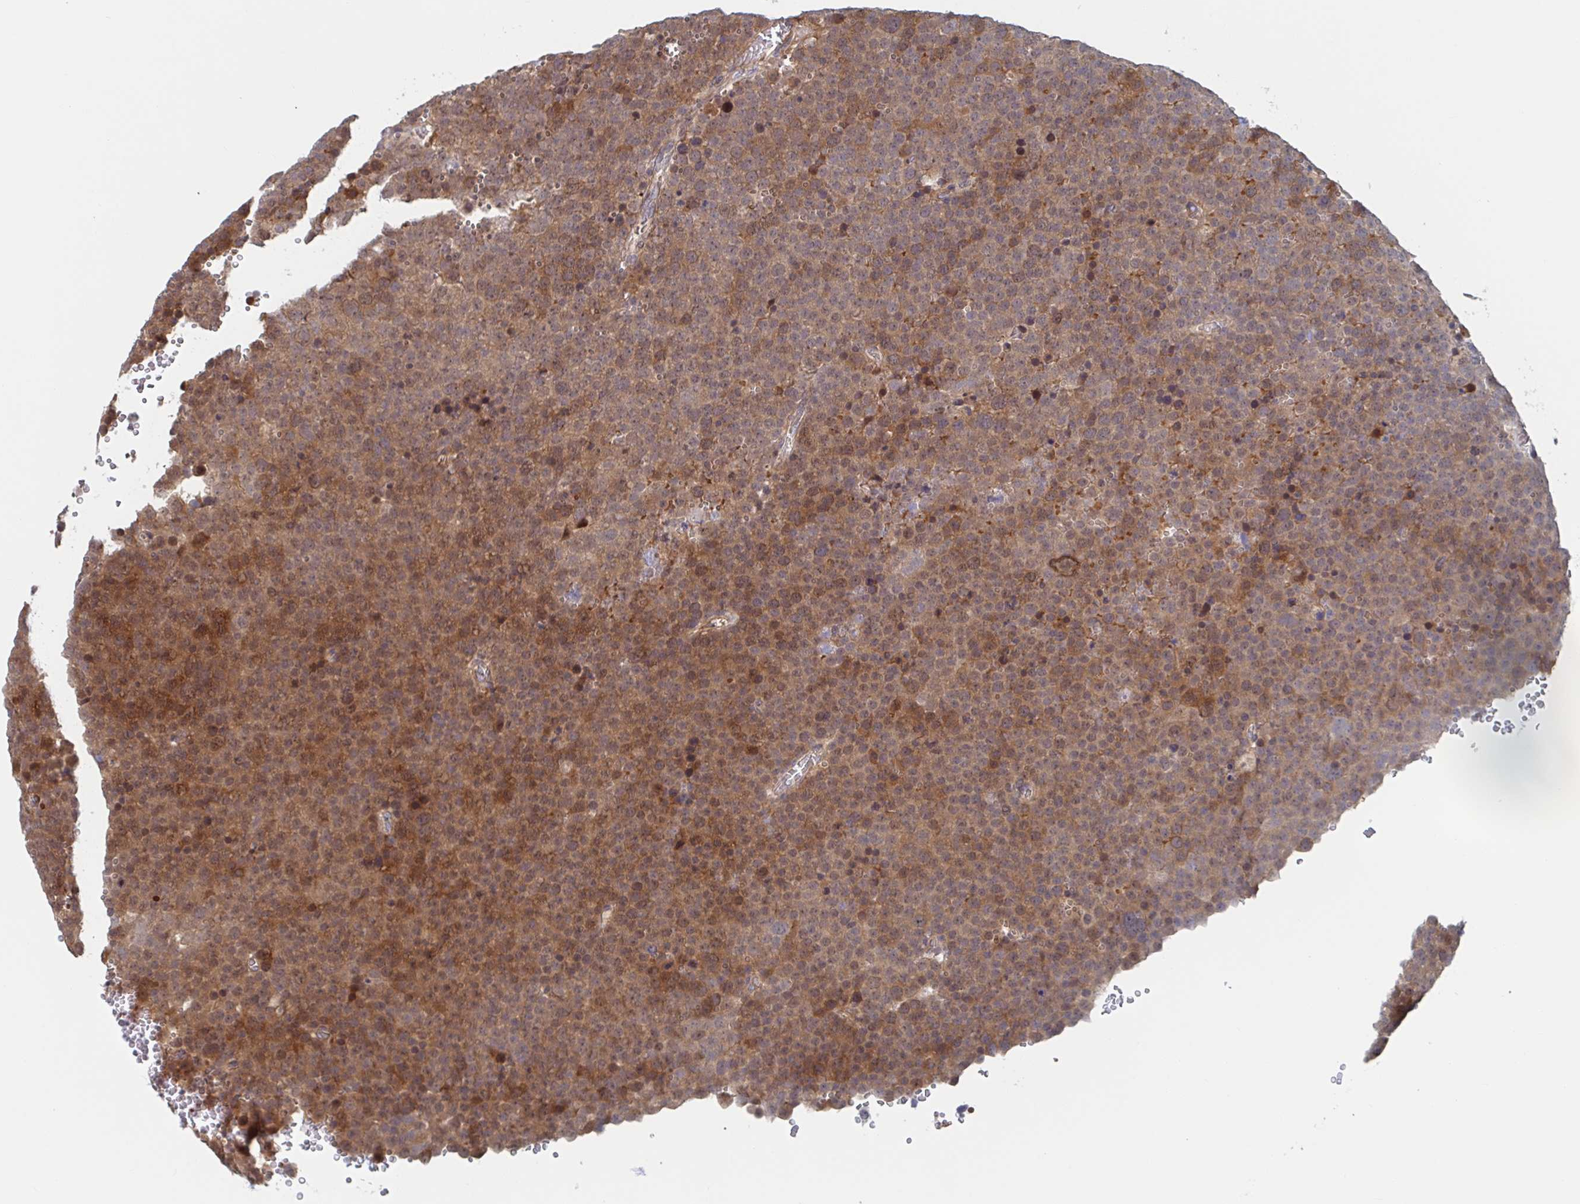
{"staining": {"intensity": "moderate", "quantity": ">75%", "location": "cytoplasmic/membranous,nuclear"}, "tissue": "testis cancer", "cell_type": "Tumor cells", "image_type": "cancer", "snomed": [{"axis": "morphology", "description": "Seminoma, NOS"}, {"axis": "topography", "description": "Testis"}], "caption": "Immunohistochemical staining of human testis seminoma demonstrates medium levels of moderate cytoplasmic/membranous and nuclear protein expression in about >75% of tumor cells.", "gene": "DHRS12", "patient": {"sex": "male", "age": 71}}